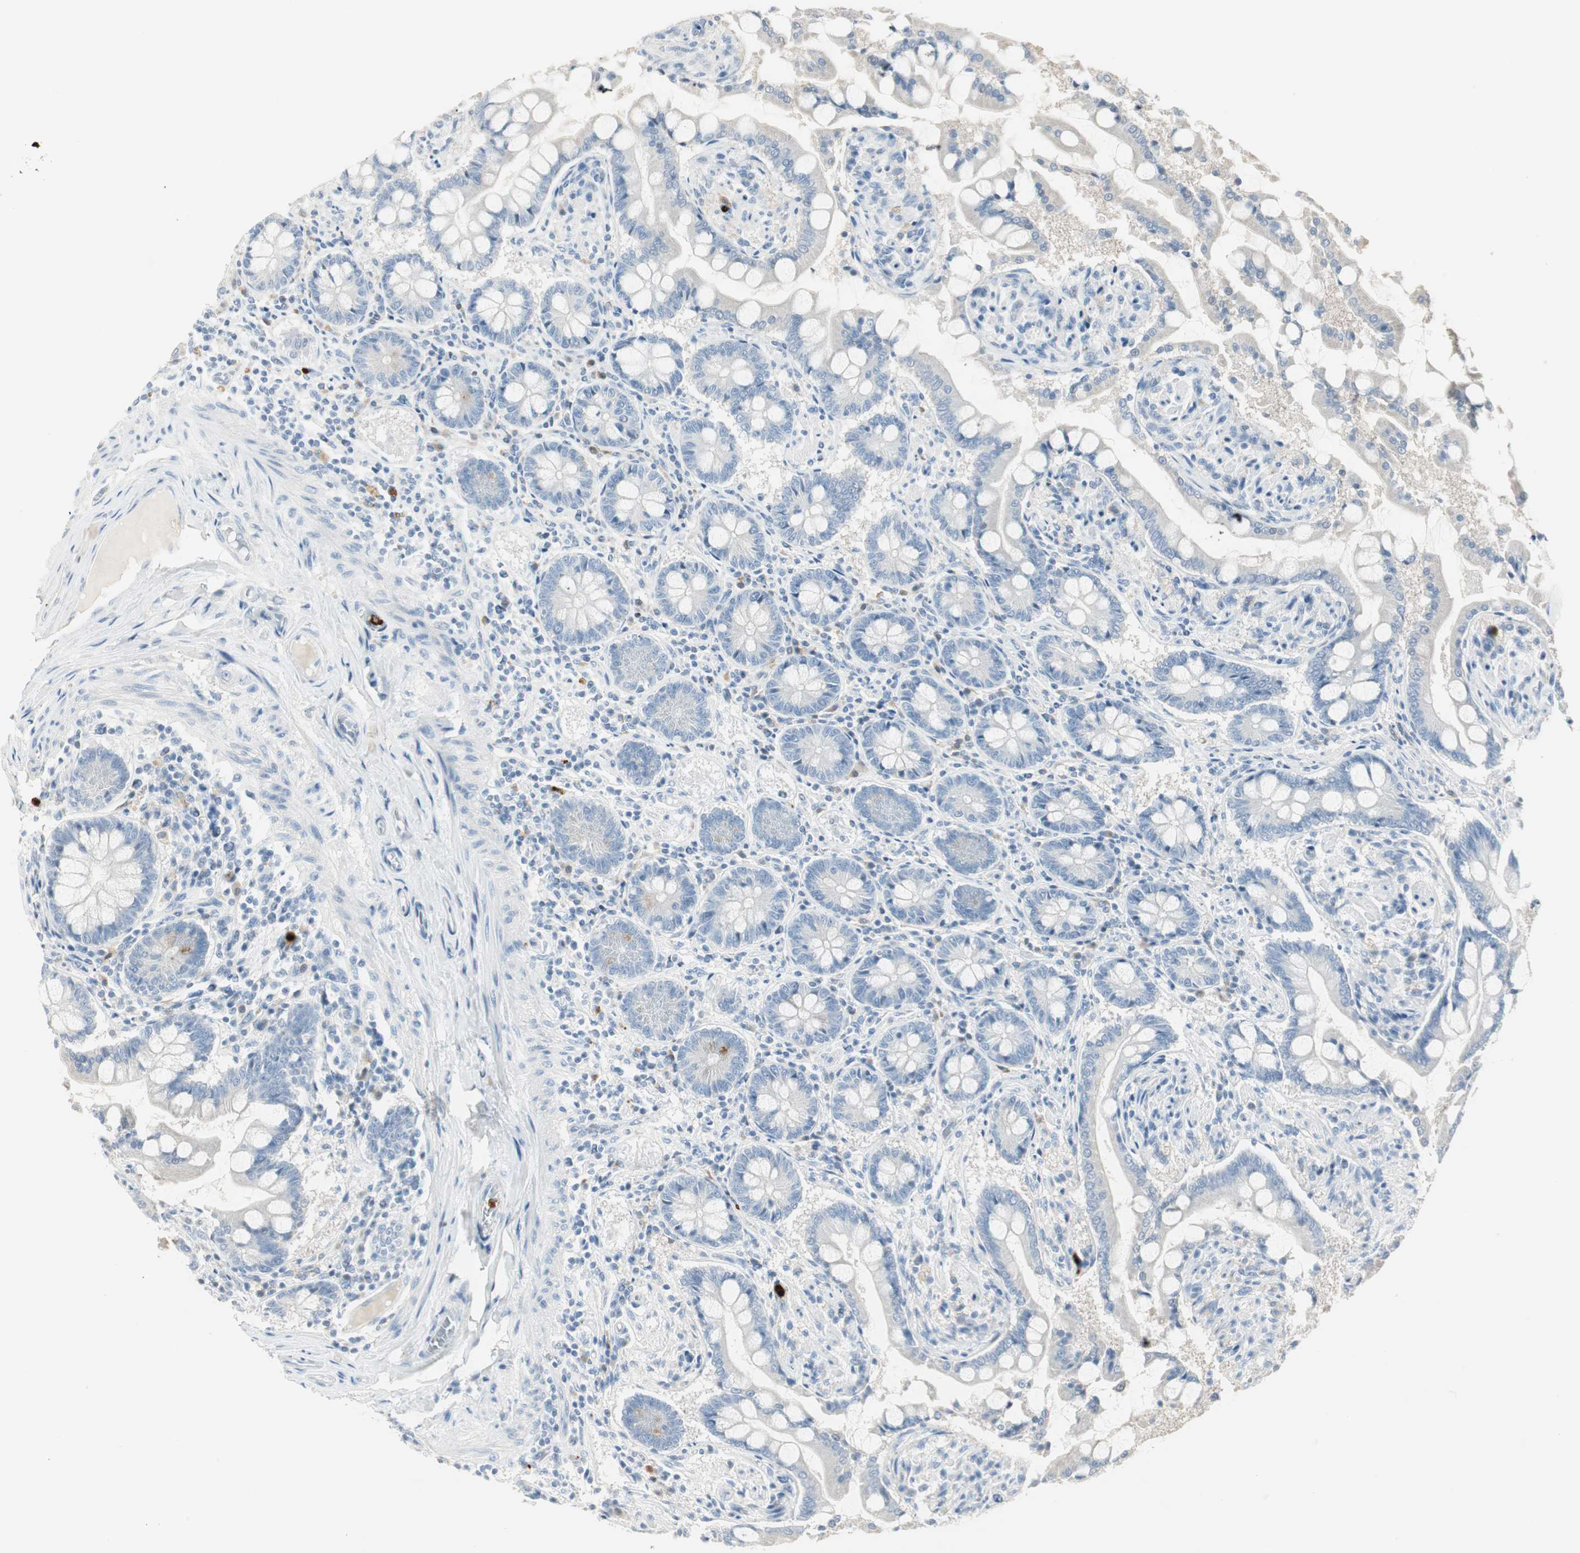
{"staining": {"intensity": "weak", "quantity": "25%-75%", "location": "cytoplasmic/membranous"}, "tissue": "small intestine", "cell_type": "Glandular cells", "image_type": "normal", "snomed": [{"axis": "morphology", "description": "Normal tissue, NOS"}, {"axis": "topography", "description": "Small intestine"}], "caption": "About 25%-75% of glandular cells in normal small intestine demonstrate weak cytoplasmic/membranous protein staining as visualized by brown immunohistochemical staining.", "gene": "PRTN3", "patient": {"sex": "male", "age": 41}}